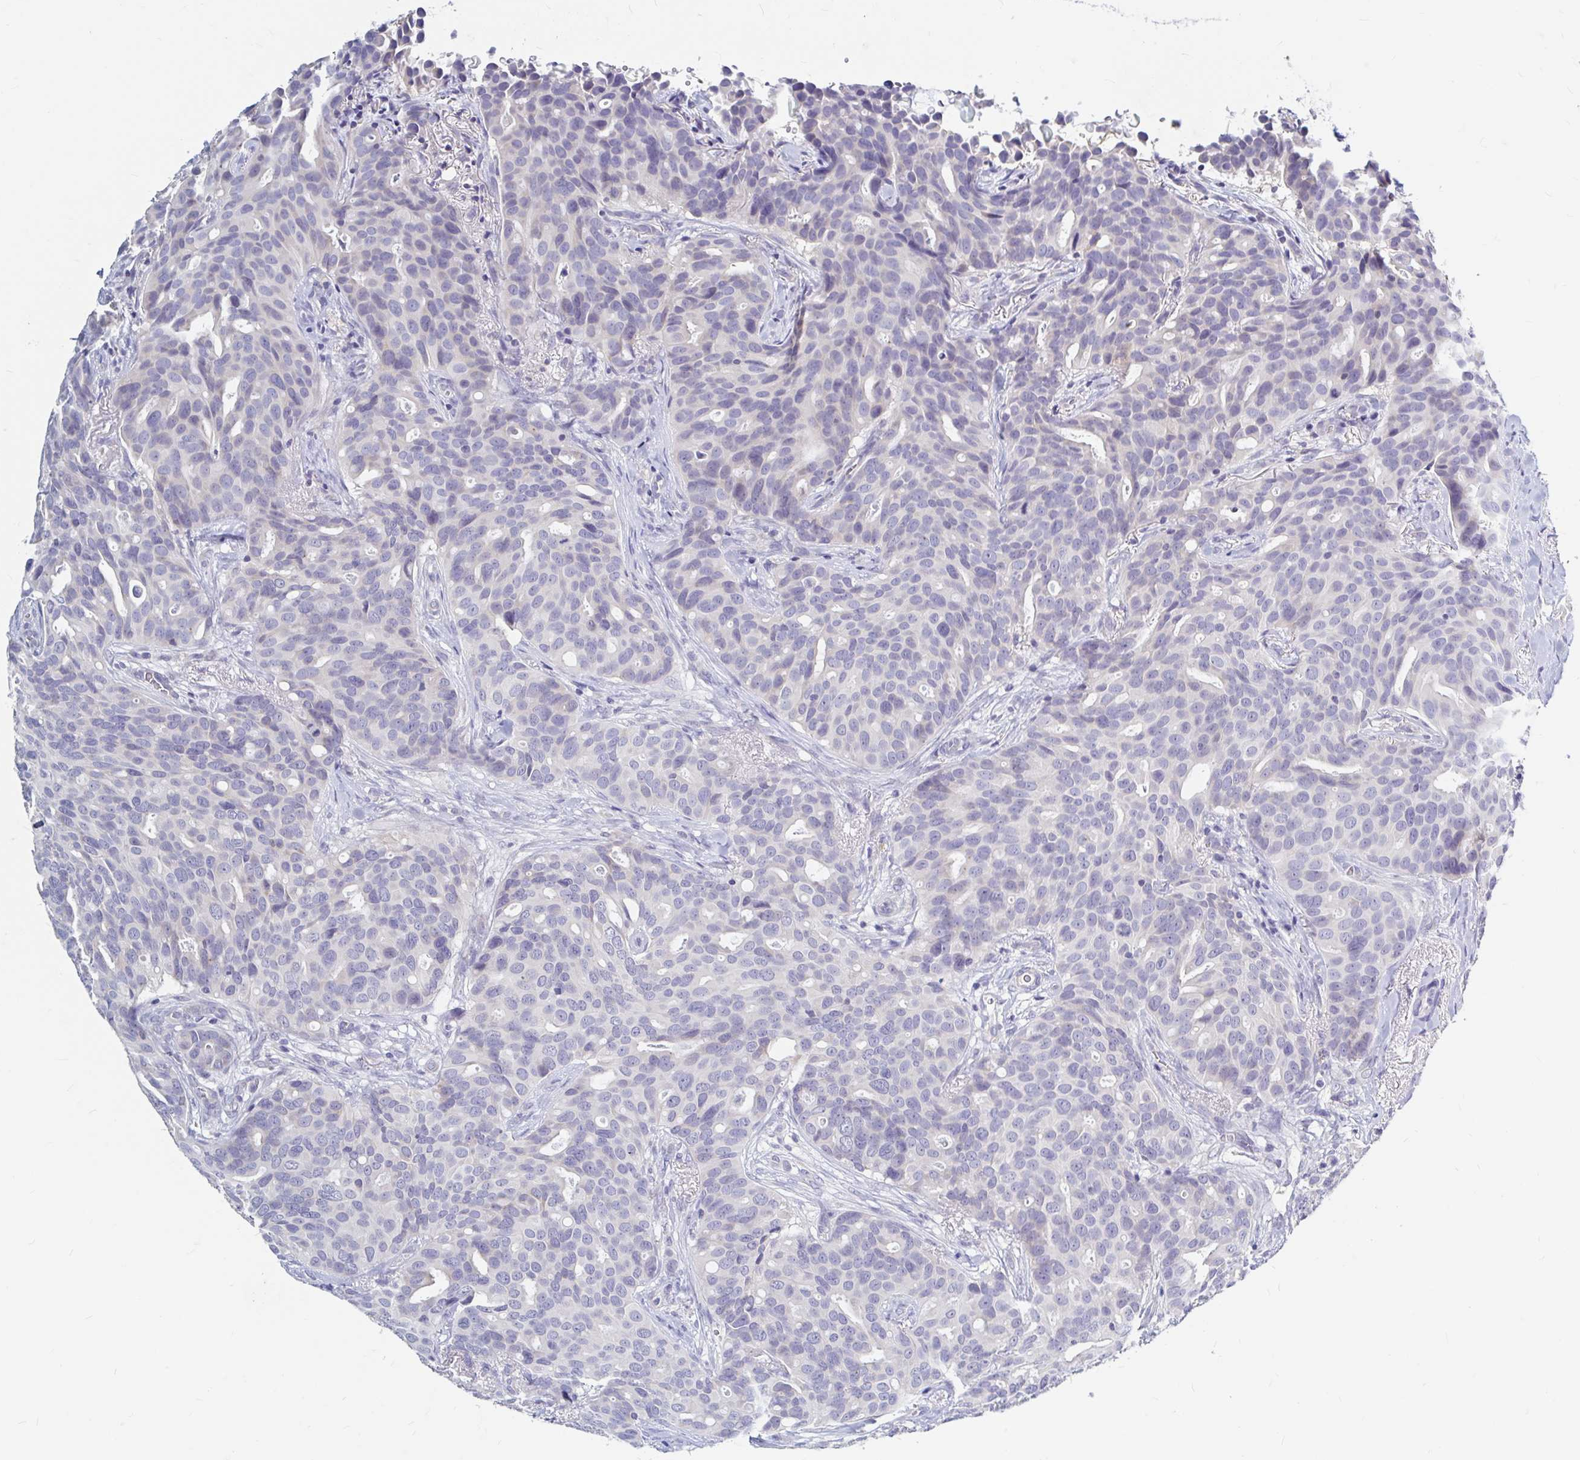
{"staining": {"intensity": "negative", "quantity": "none", "location": "none"}, "tissue": "breast cancer", "cell_type": "Tumor cells", "image_type": "cancer", "snomed": [{"axis": "morphology", "description": "Duct carcinoma"}, {"axis": "topography", "description": "Breast"}], "caption": "Breast intraductal carcinoma was stained to show a protein in brown. There is no significant expression in tumor cells.", "gene": "ADH1A", "patient": {"sex": "female", "age": 54}}